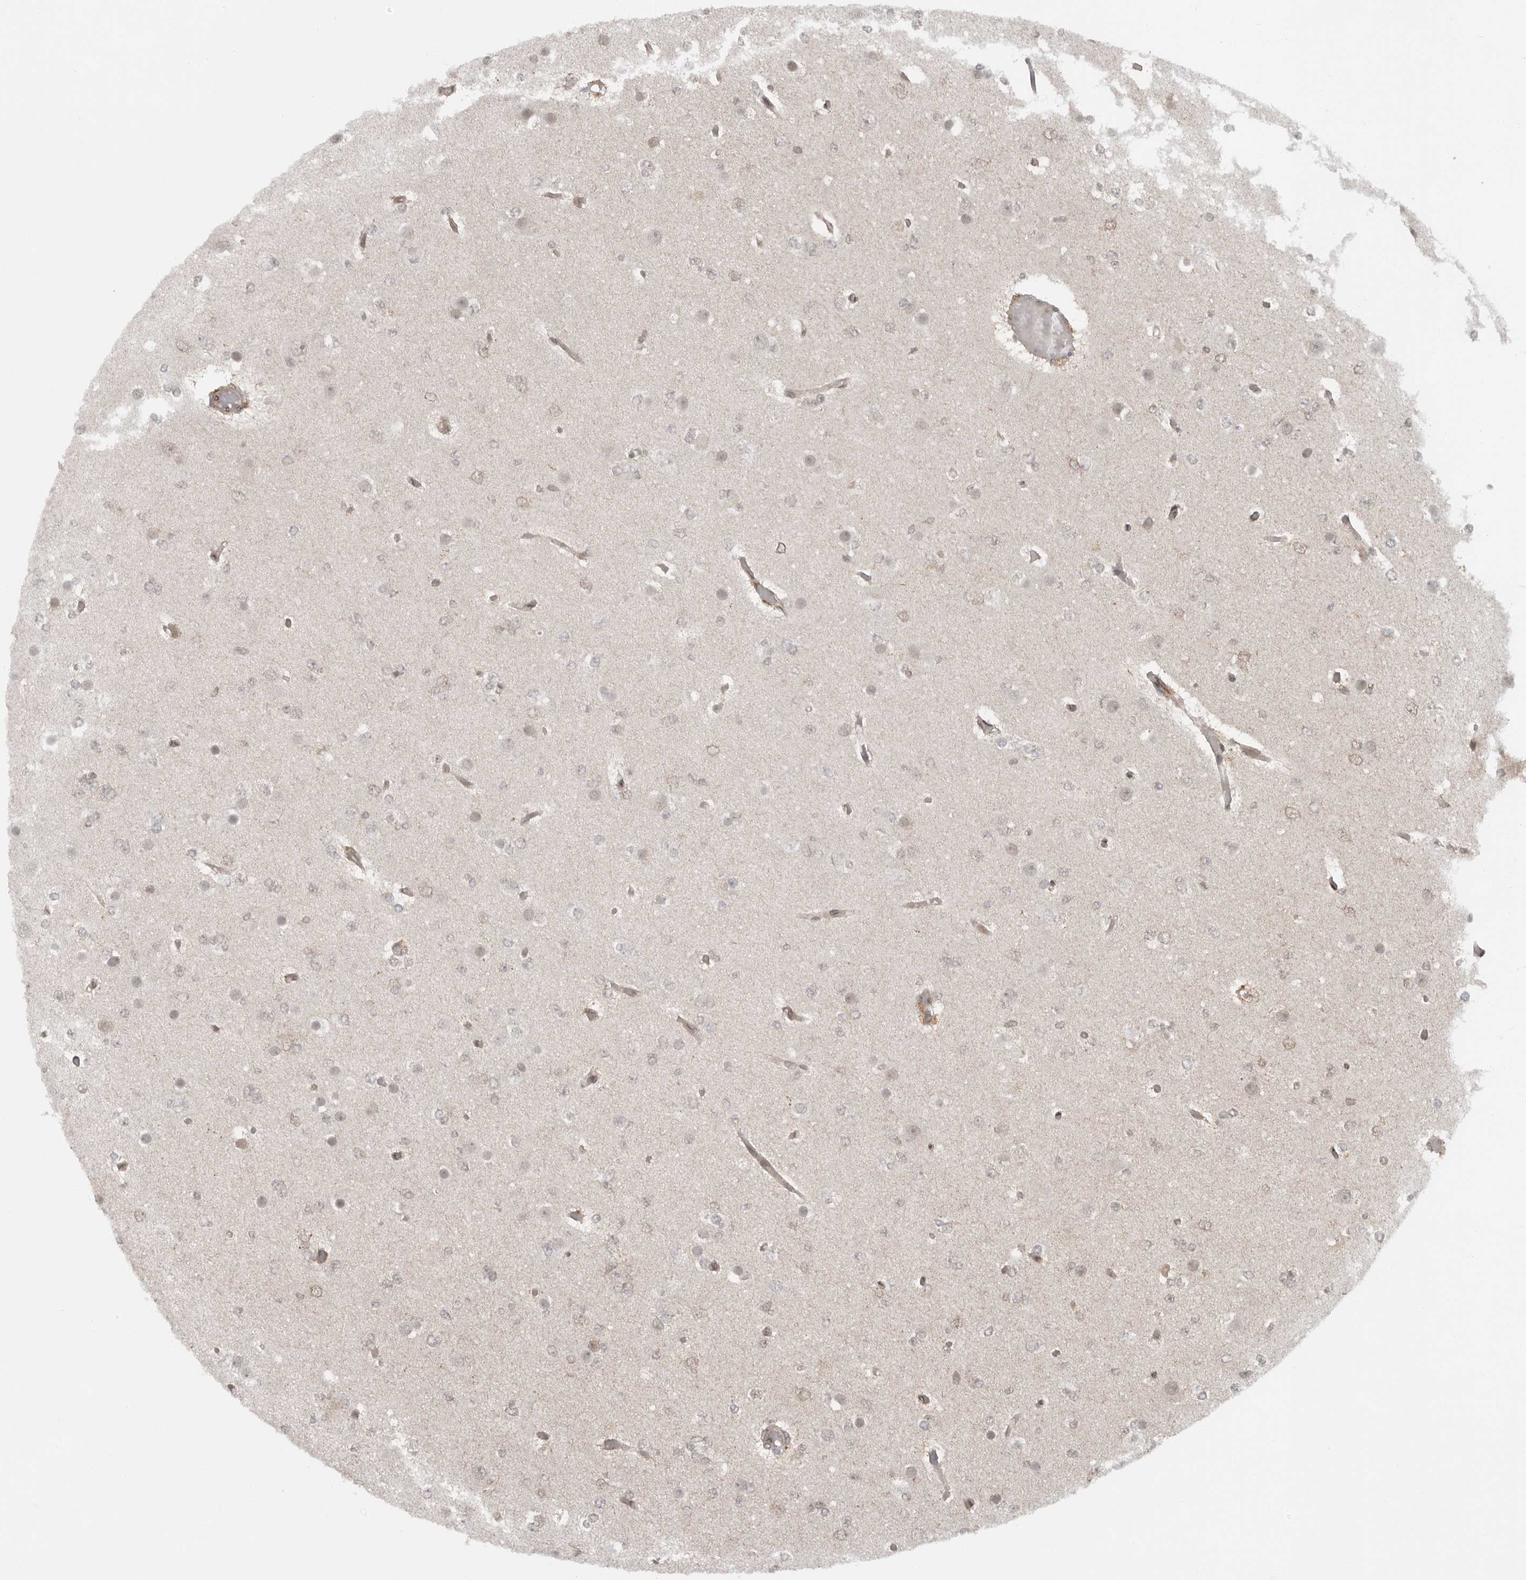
{"staining": {"intensity": "weak", "quantity": "<25%", "location": "cytoplasmic/membranous,nuclear"}, "tissue": "glioma", "cell_type": "Tumor cells", "image_type": "cancer", "snomed": [{"axis": "morphology", "description": "Glioma, malignant, Low grade"}, {"axis": "topography", "description": "Brain"}], "caption": "Immunohistochemical staining of human malignant glioma (low-grade) shows no significant staining in tumor cells. The staining was performed using DAB (3,3'-diaminobenzidine) to visualize the protein expression in brown, while the nuclei were stained in blue with hematoxylin (Magnification: 20x).", "gene": "SZRD1", "patient": {"sex": "female", "age": 22}}